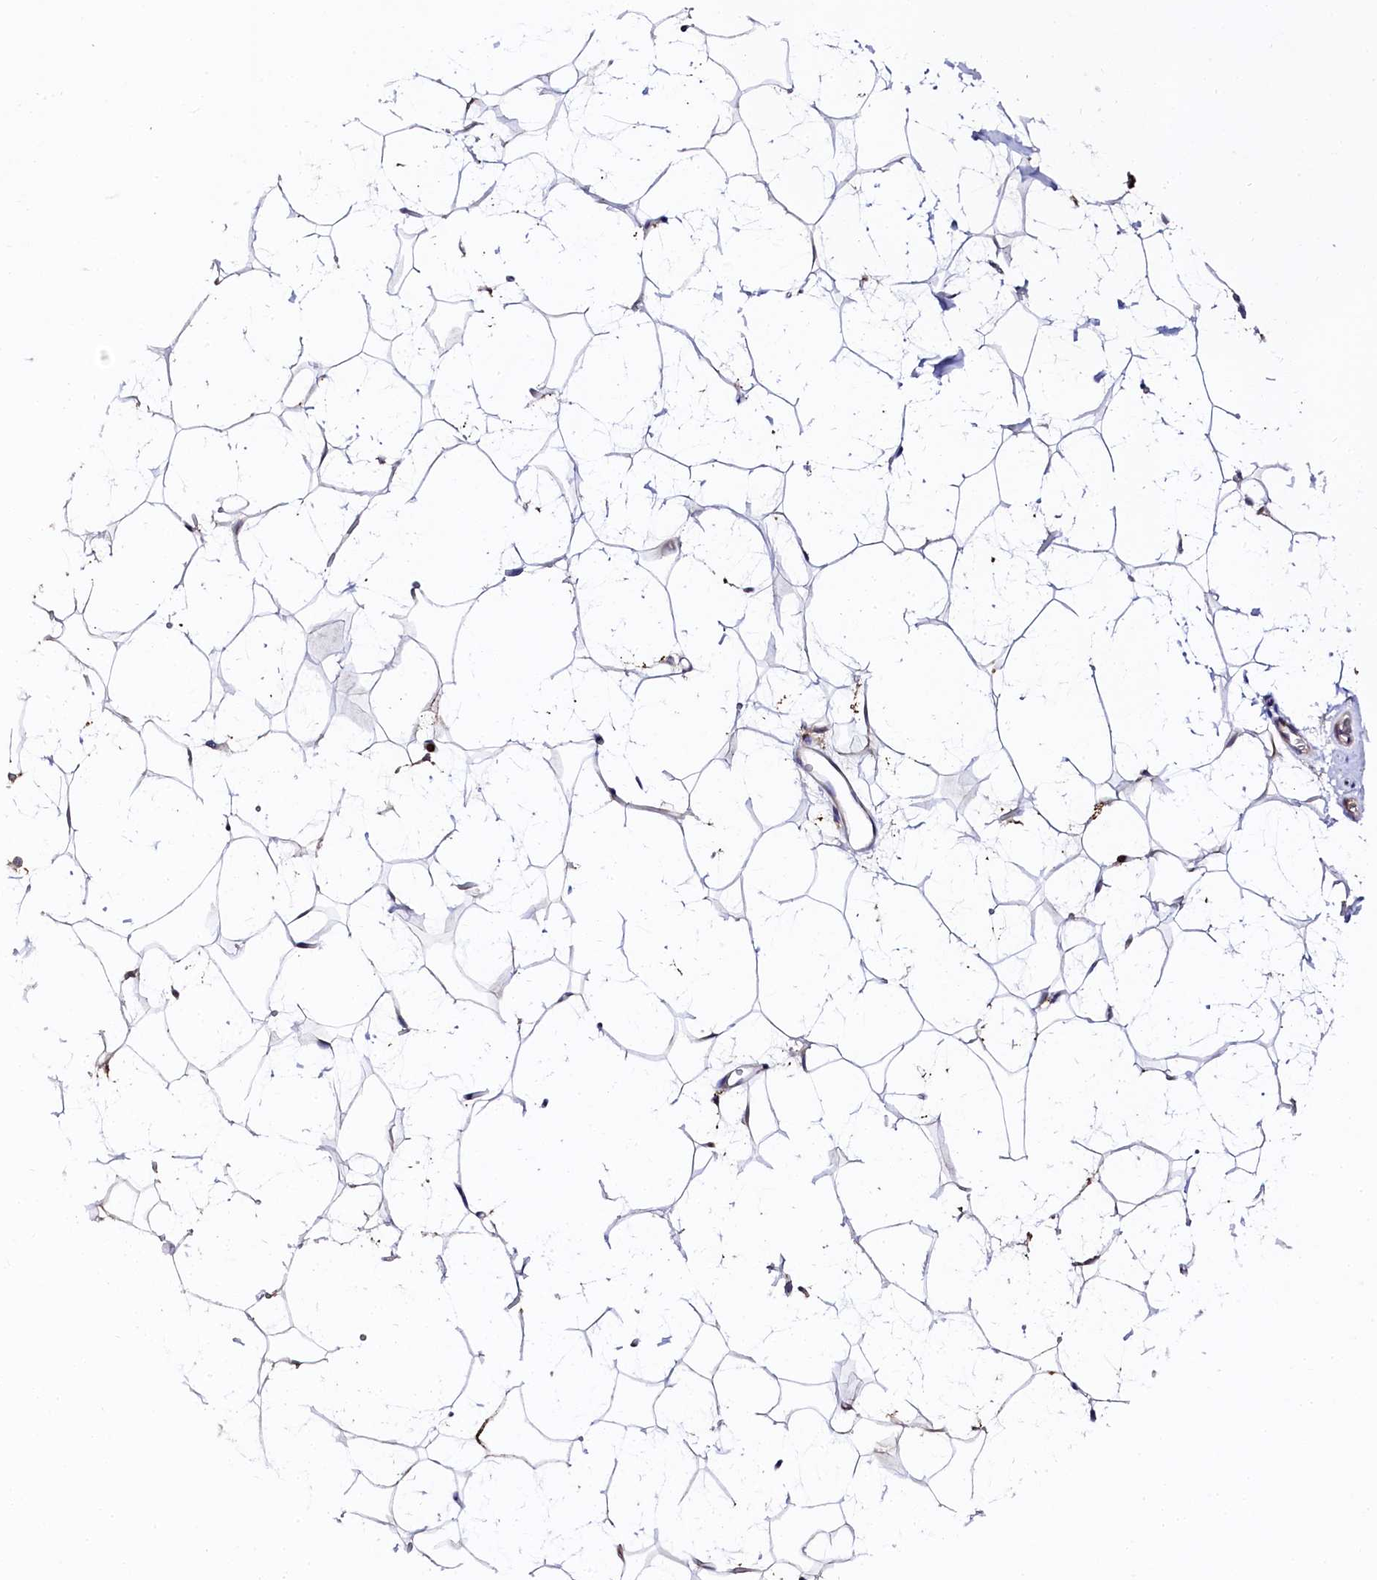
{"staining": {"intensity": "negative", "quantity": "none", "location": "none"}, "tissue": "adipose tissue", "cell_type": "Adipocytes", "image_type": "normal", "snomed": [{"axis": "morphology", "description": "Normal tissue, NOS"}, {"axis": "topography", "description": "Breast"}], "caption": "Immunohistochemistry of benign adipose tissue shows no expression in adipocytes. (Immunohistochemistry, brightfield microscopy, high magnification).", "gene": "AAAS", "patient": {"sex": "female", "age": 26}}